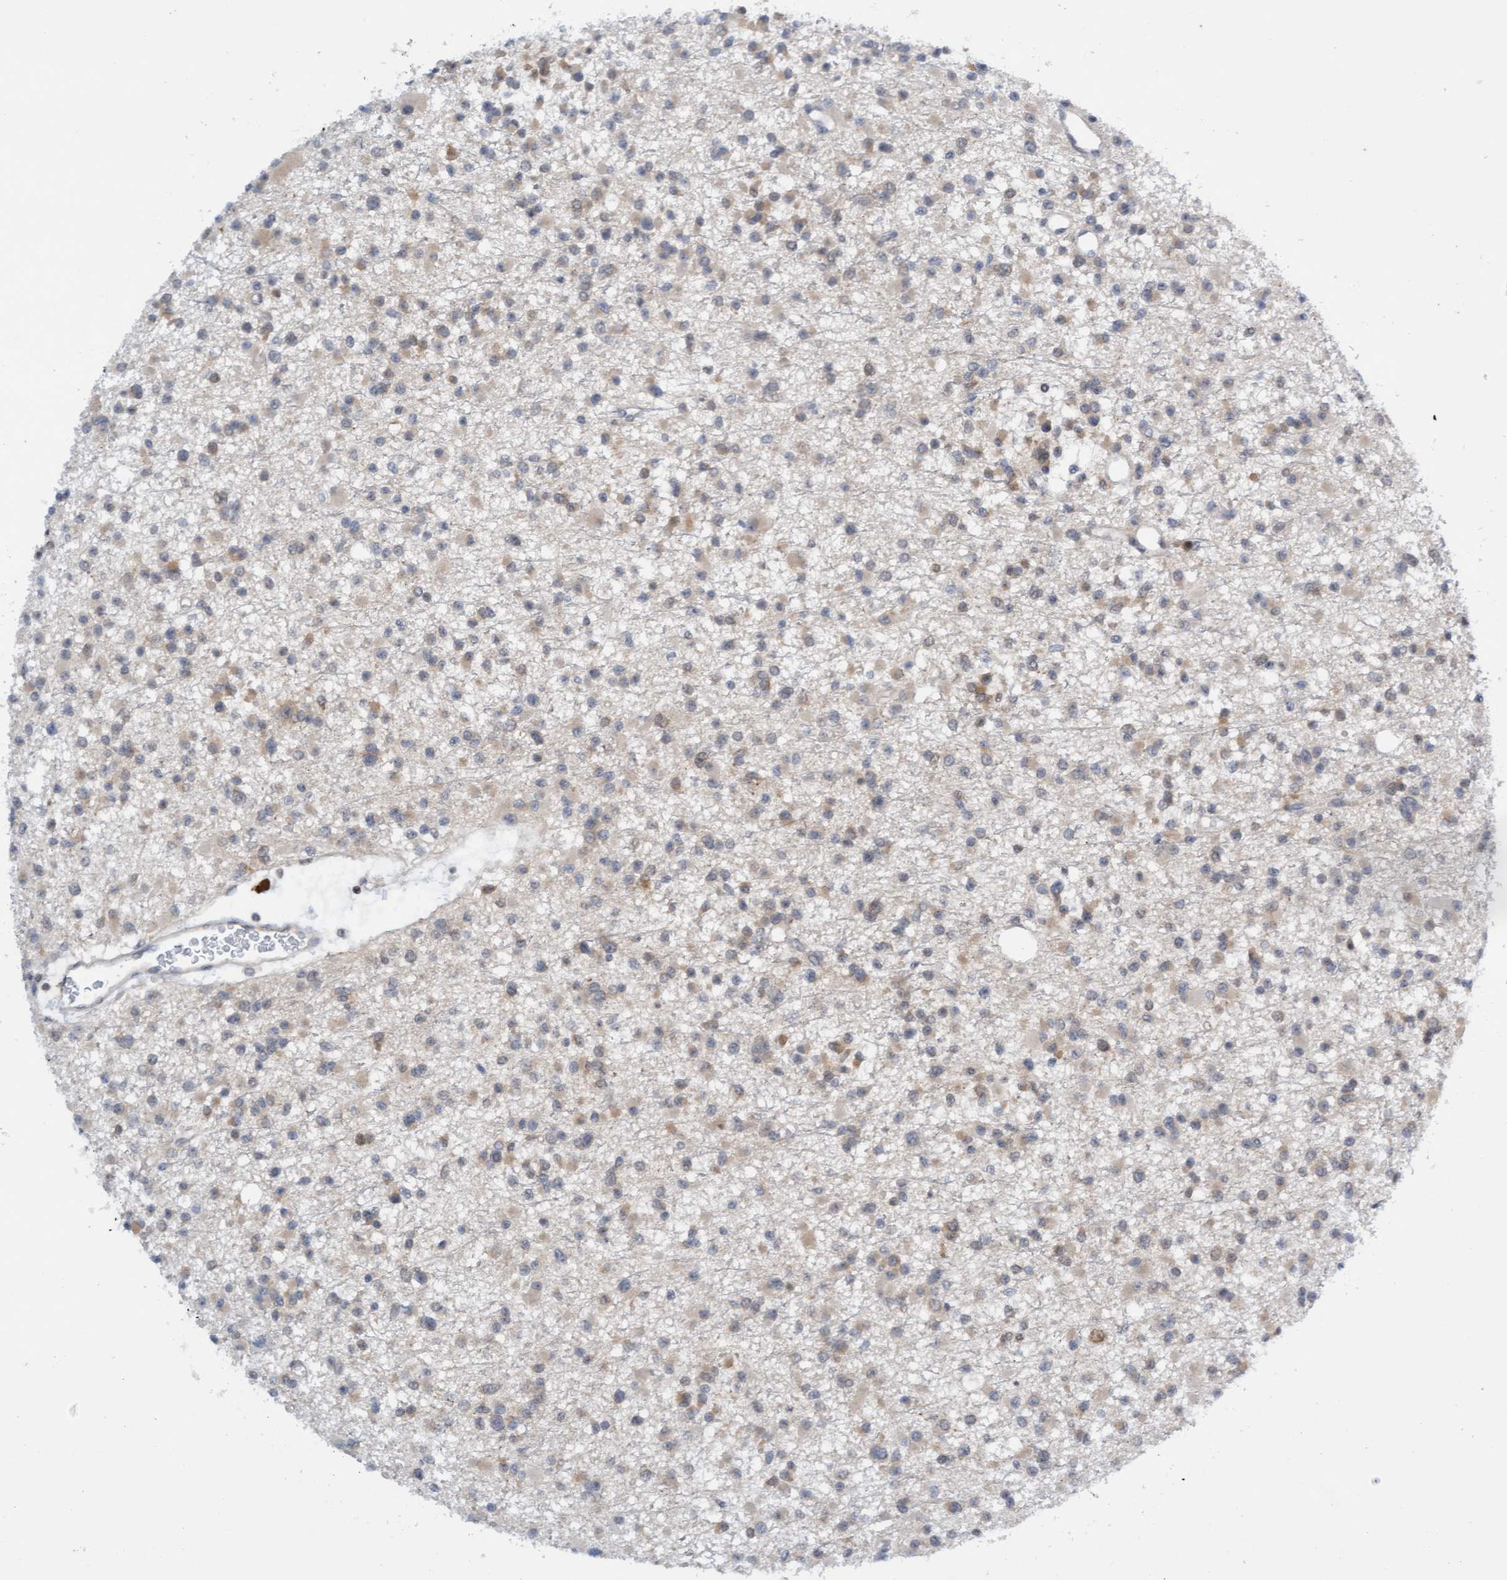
{"staining": {"intensity": "weak", "quantity": "25%-75%", "location": "cytoplasmic/membranous"}, "tissue": "glioma", "cell_type": "Tumor cells", "image_type": "cancer", "snomed": [{"axis": "morphology", "description": "Glioma, malignant, Low grade"}, {"axis": "topography", "description": "Brain"}], "caption": "This is a micrograph of IHC staining of low-grade glioma (malignant), which shows weak staining in the cytoplasmic/membranous of tumor cells.", "gene": "AMZ2", "patient": {"sex": "female", "age": 22}}